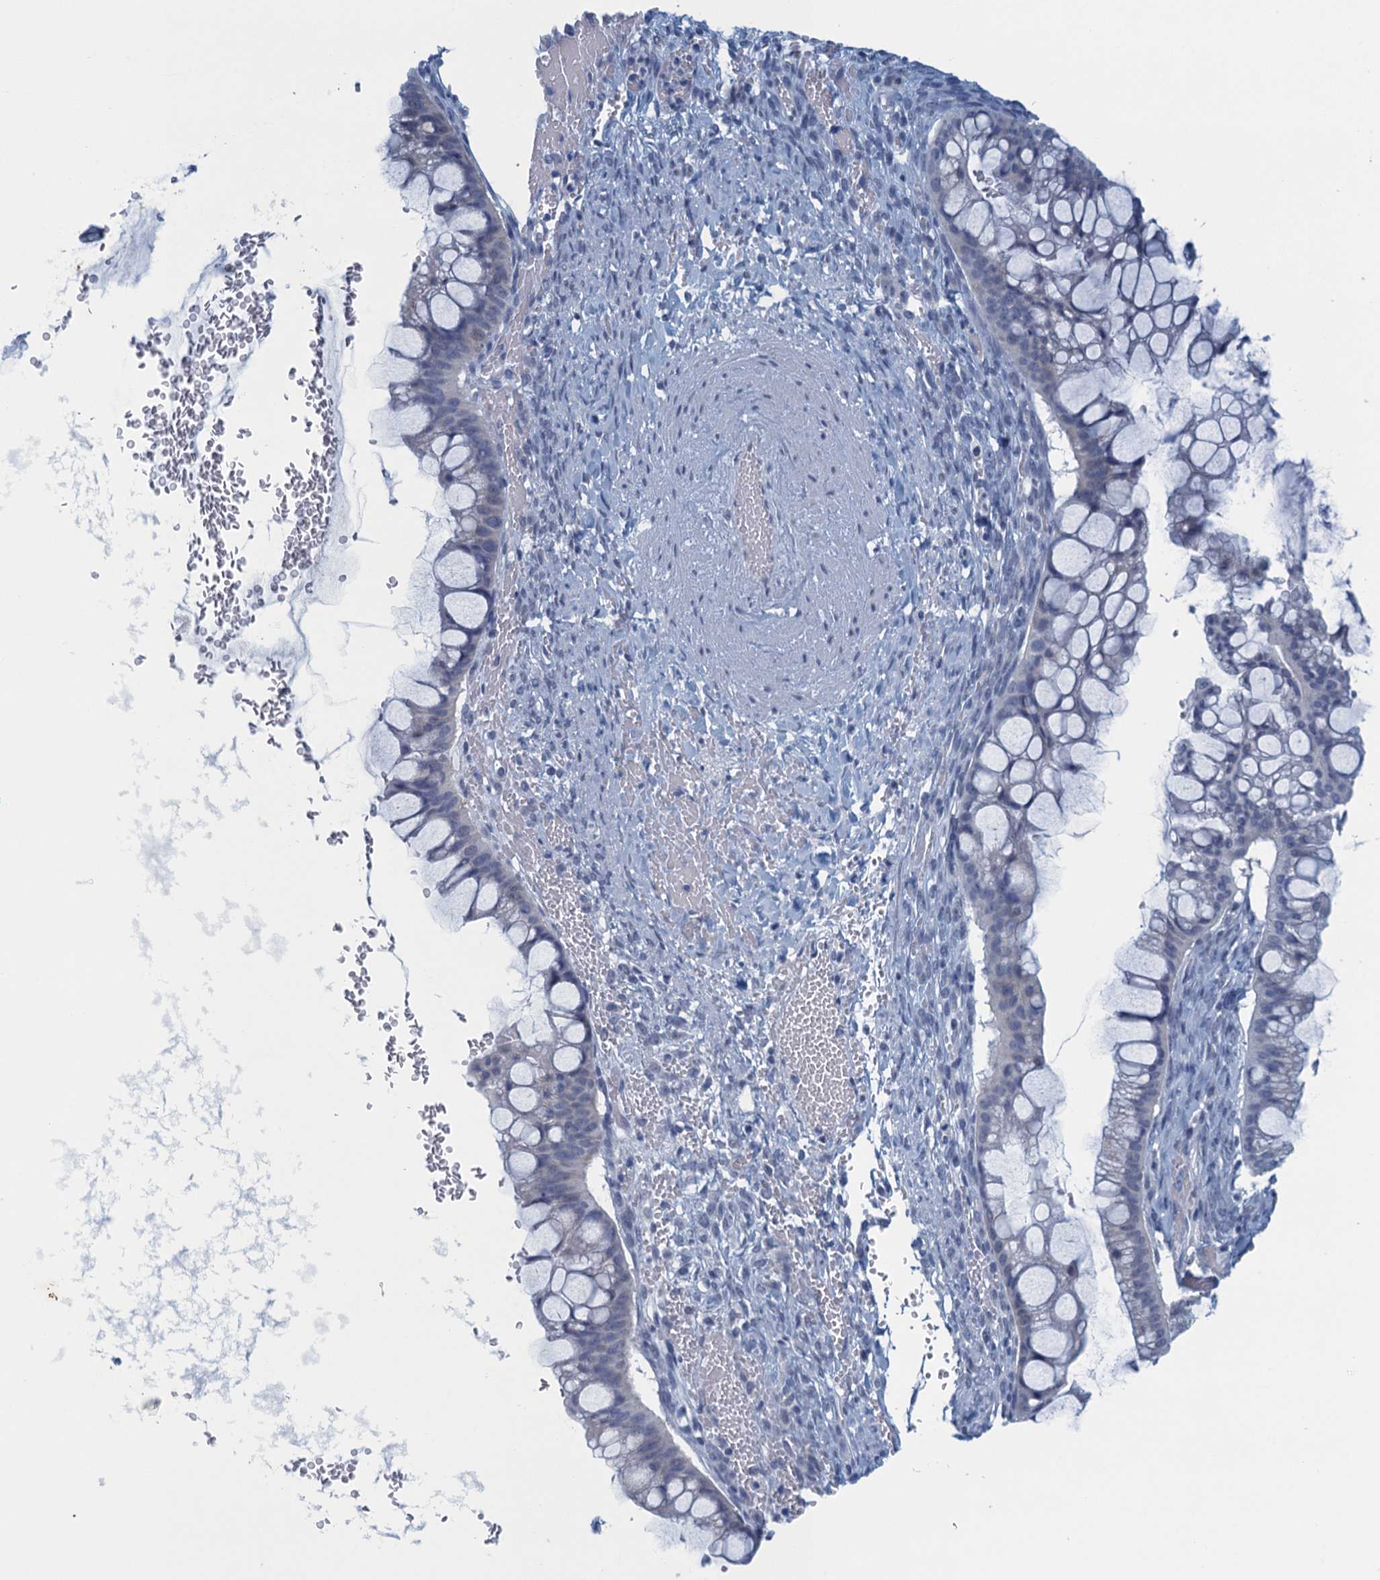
{"staining": {"intensity": "negative", "quantity": "none", "location": "none"}, "tissue": "ovarian cancer", "cell_type": "Tumor cells", "image_type": "cancer", "snomed": [{"axis": "morphology", "description": "Cystadenocarcinoma, mucinous, NOS"}, {"axis": "topography", "description": "Ovary"}], "caption": "There is no significant expression in tumor cells of ovarian mucinous cystadenocarcinoma.", "gene": "ENSG00000131152", "patient": {"sex": "female", "age": 73}}